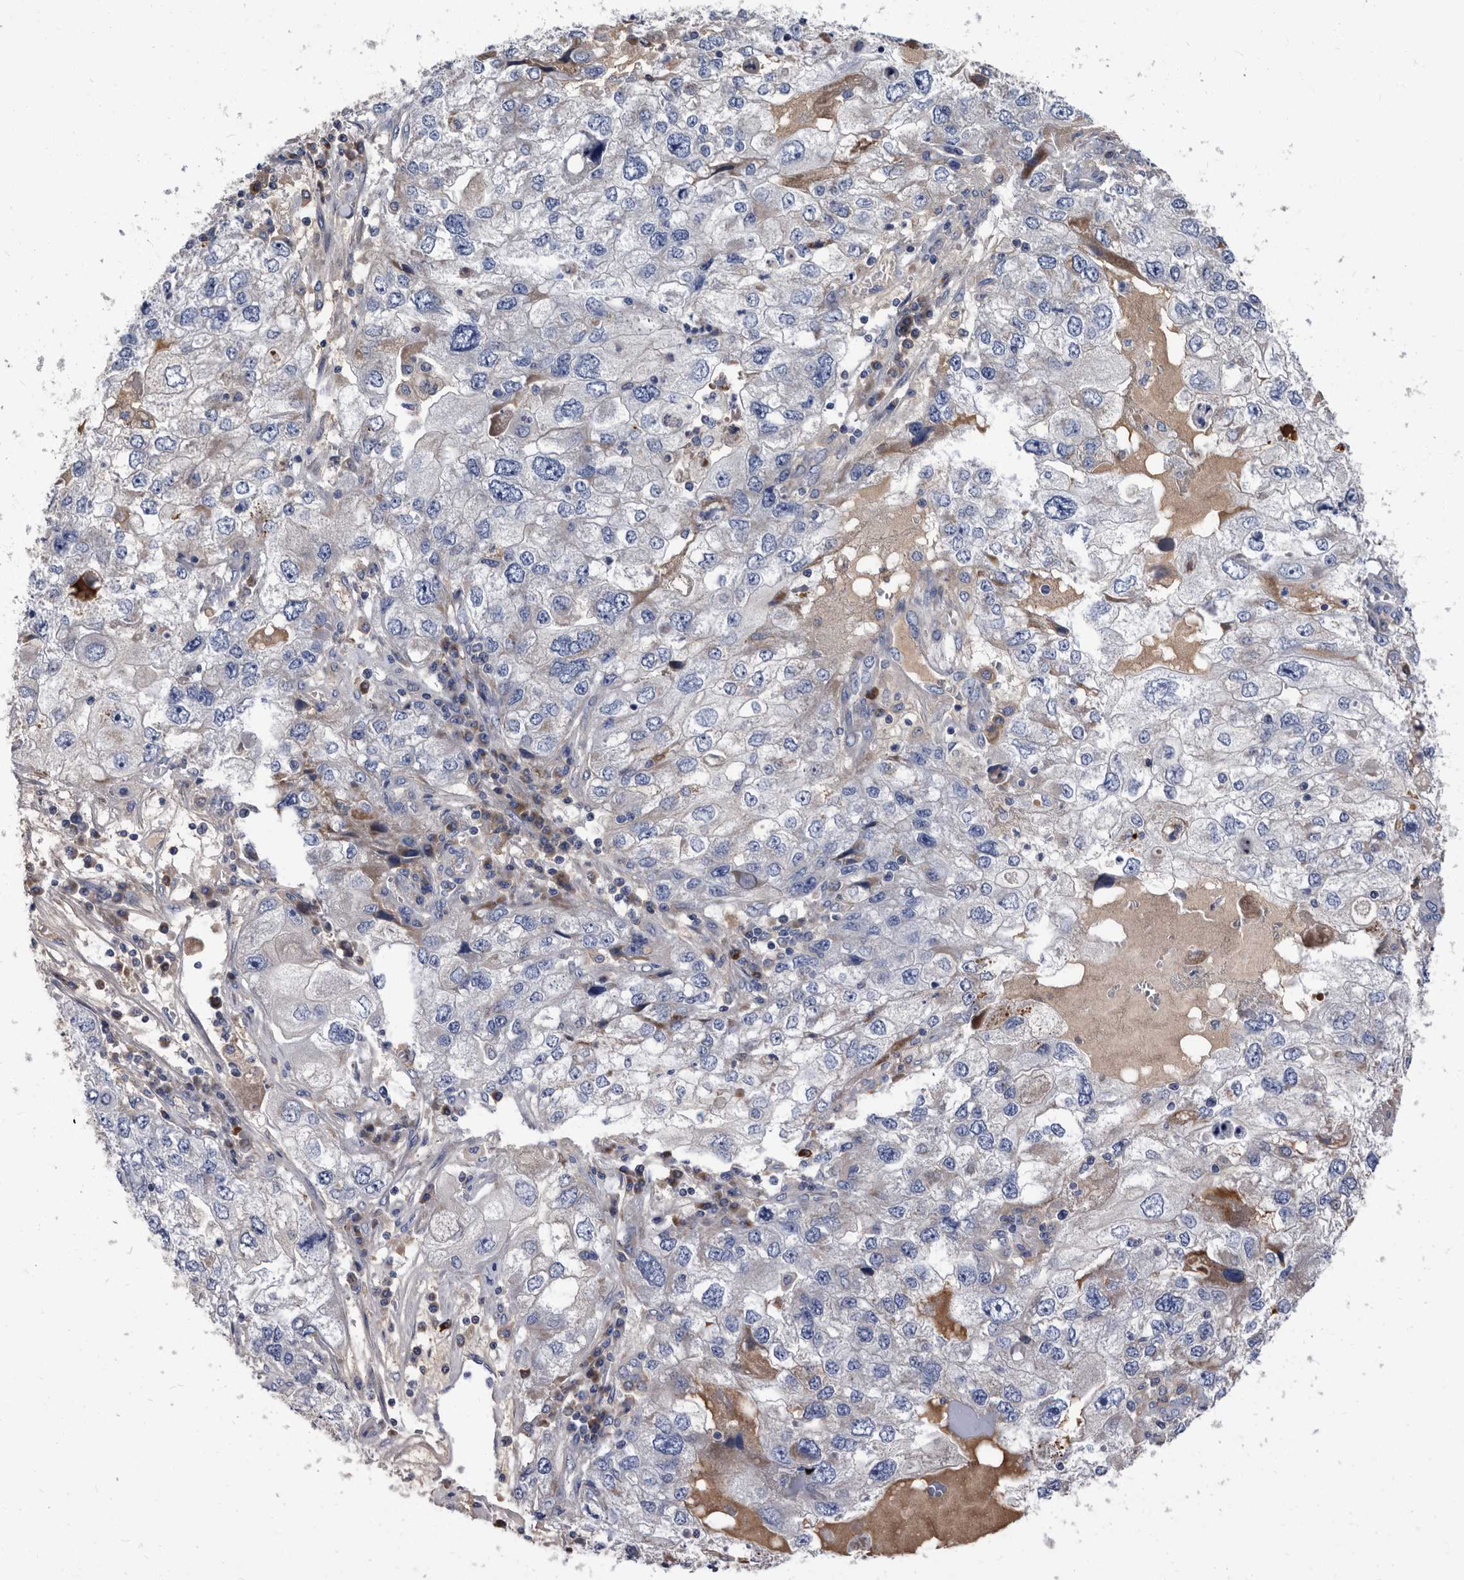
{"staining": {"intensity": "negative", "quantity": "none", "location": "none"}, "tissue": "endometrial cancer", "cell_type": "Tumor cells", "image_type": "cancer", "snomed": [{"axis": "morphology", "description": "Adenocarcinoma, NOS"}, {"axis": "topography", "description": "Endometrium"}], "caption": "The IHC histopathology image has no significant positivity in tumor cells of adenocarcinoma (endometrial) tissue. (Immunohistochemistry (ihc), brightfield microscopy, high magnification).", "gene": "DTNBP1", "patient": {"sex": "female", "age": 49}}